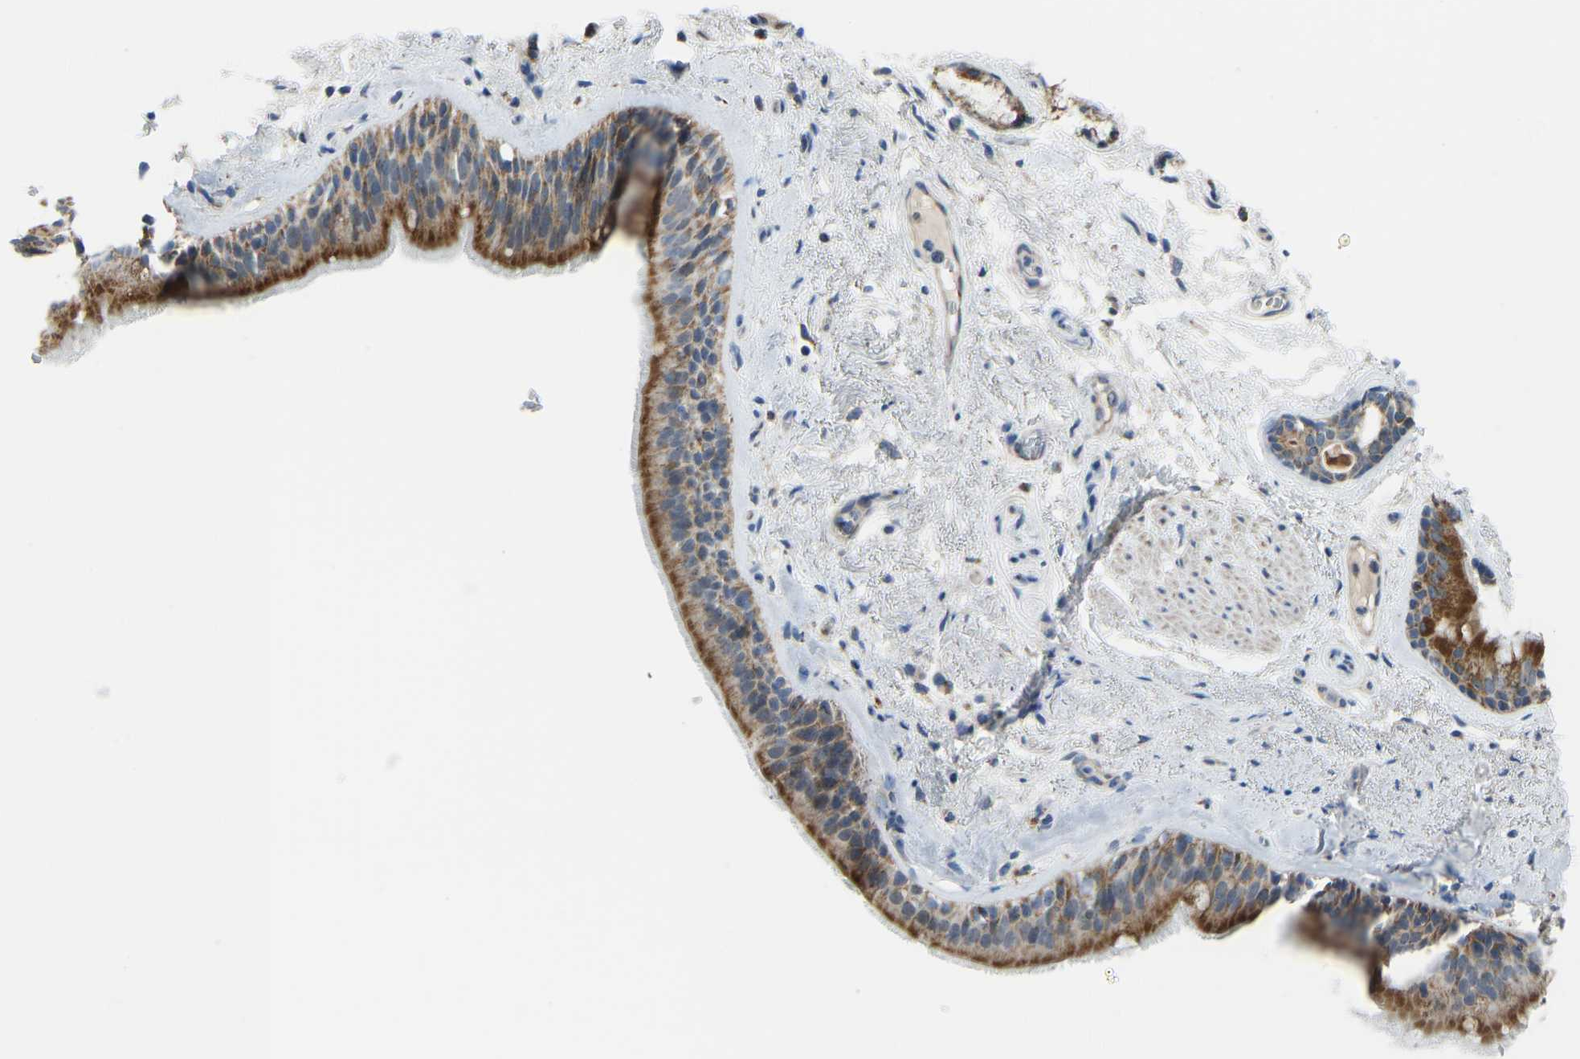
{"staining": {"intensity": "strong", "quantity": ">75%", "location": "cytoplasmic/membranous"}, "tissue": "bronchus", "cell_type": "Respiratory epithelial cells", "image_type": "normal", "snomed": [{"axis": "morphology", "description": "Normal tissue, NOS"}, {"axis": "topography", "description": "Cartilage tissue"}], "caption": "This micrograph shows immunohistochemistry staining of benign bronchus, with high strong cytoplasmic/membranous expression in about >75% of respiratory epithelial cells.", "gene": "SMIM20", "patient": {"sex": "female", "age": 63}}